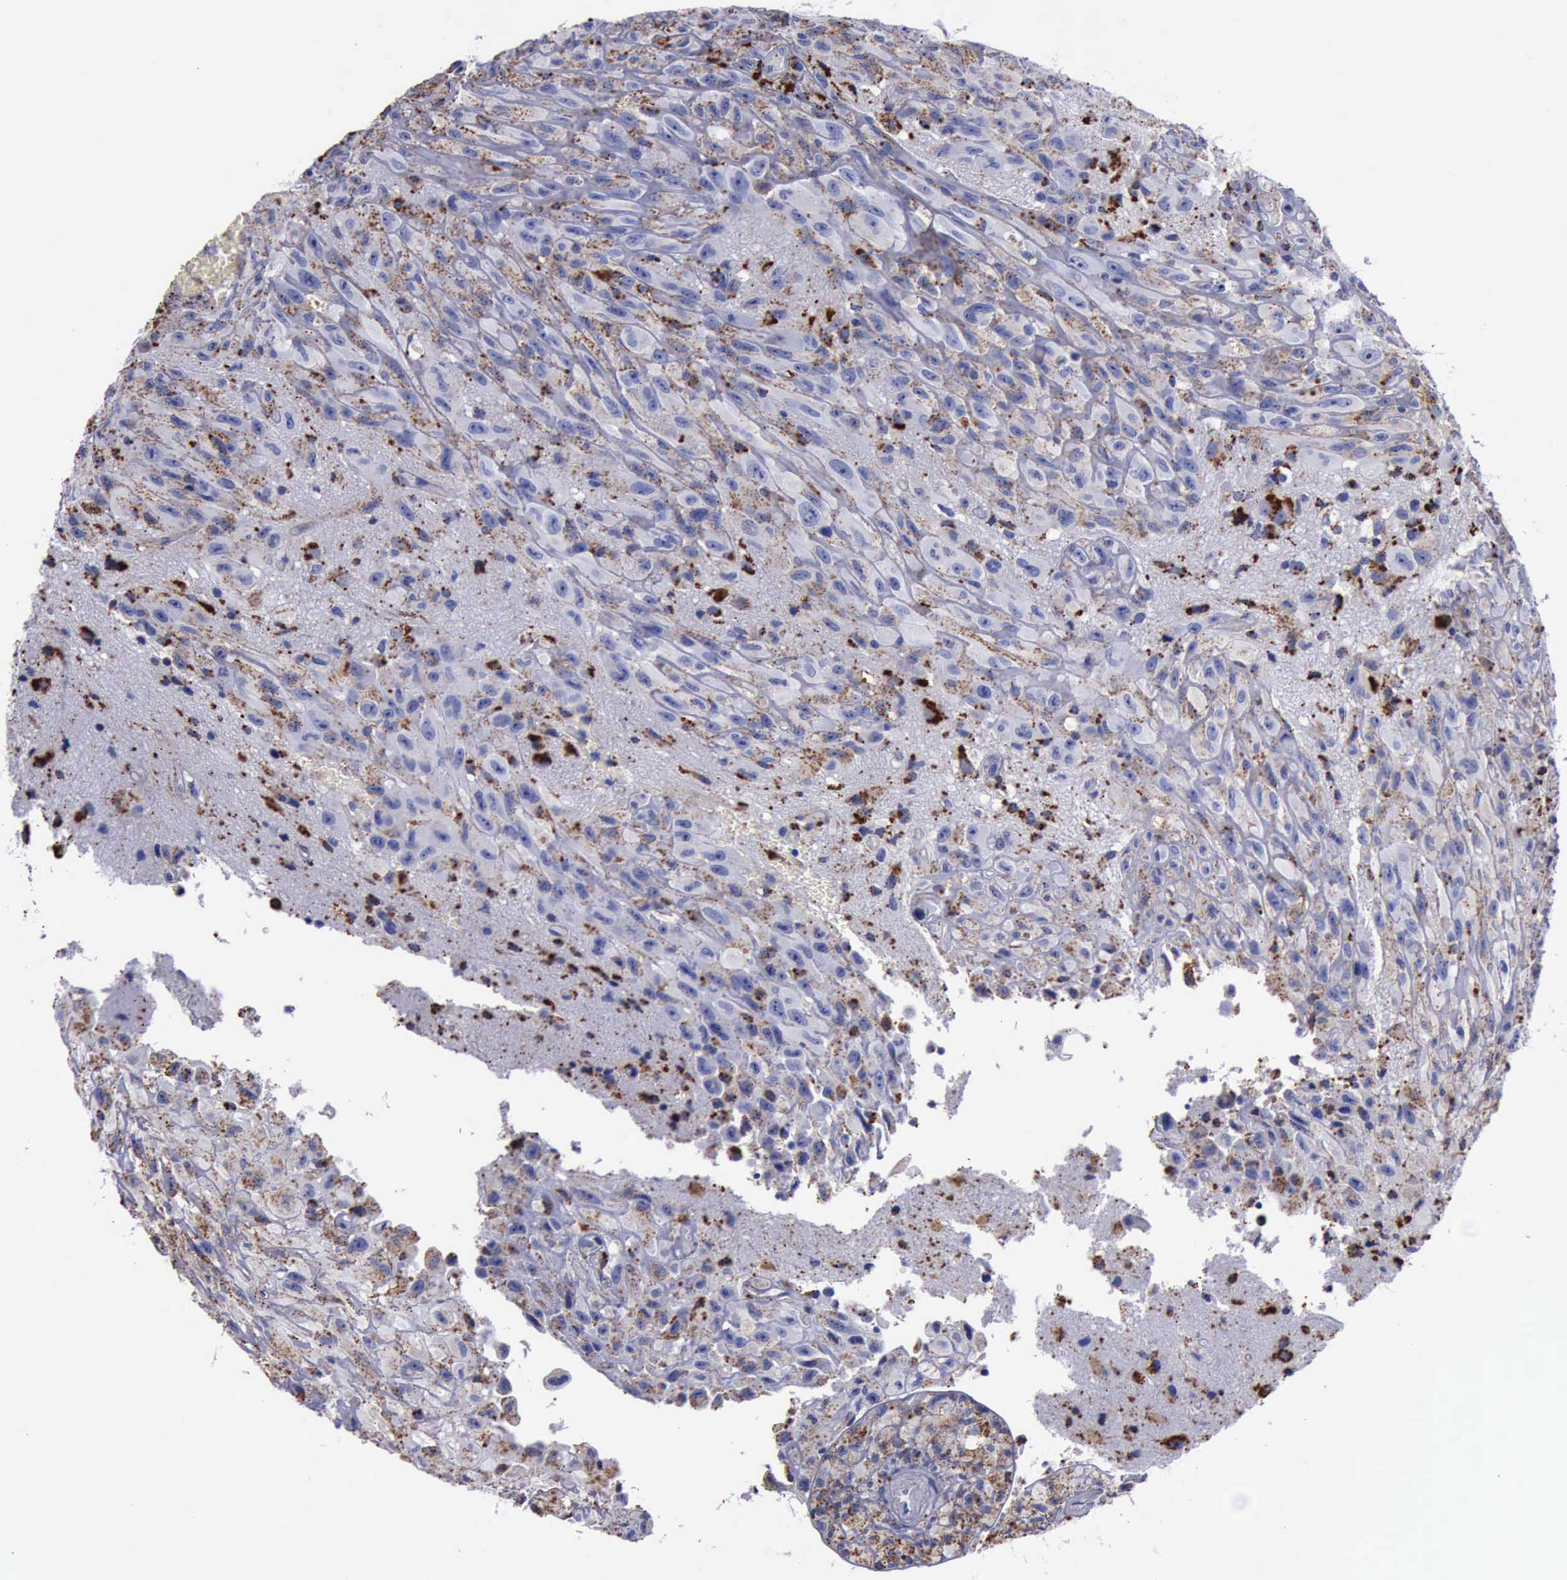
{"staining": {"intensity": "moderate", "quantity": "25%-75%", "location": "cytoplasmic/membranous"}, "tissue": "glioma", "cell_type": "Tumor cells", "image_type": "cancer", "snomed": [{"axis": "morphology", "description": "Glioma, malignant, High grade"}, {"axis": "topography", "description": "Brain"}], "caption": "Tumor cells demonstrate medium levels of moderate cytoplasmic/membranous staining in about 25%-75% of cells in malignant glioma (high-grade). (Brightfield microscopy of DAB IHC at high magnification).", "gene": "CTSD", "patient": {"sex": "male", "age": 48}}